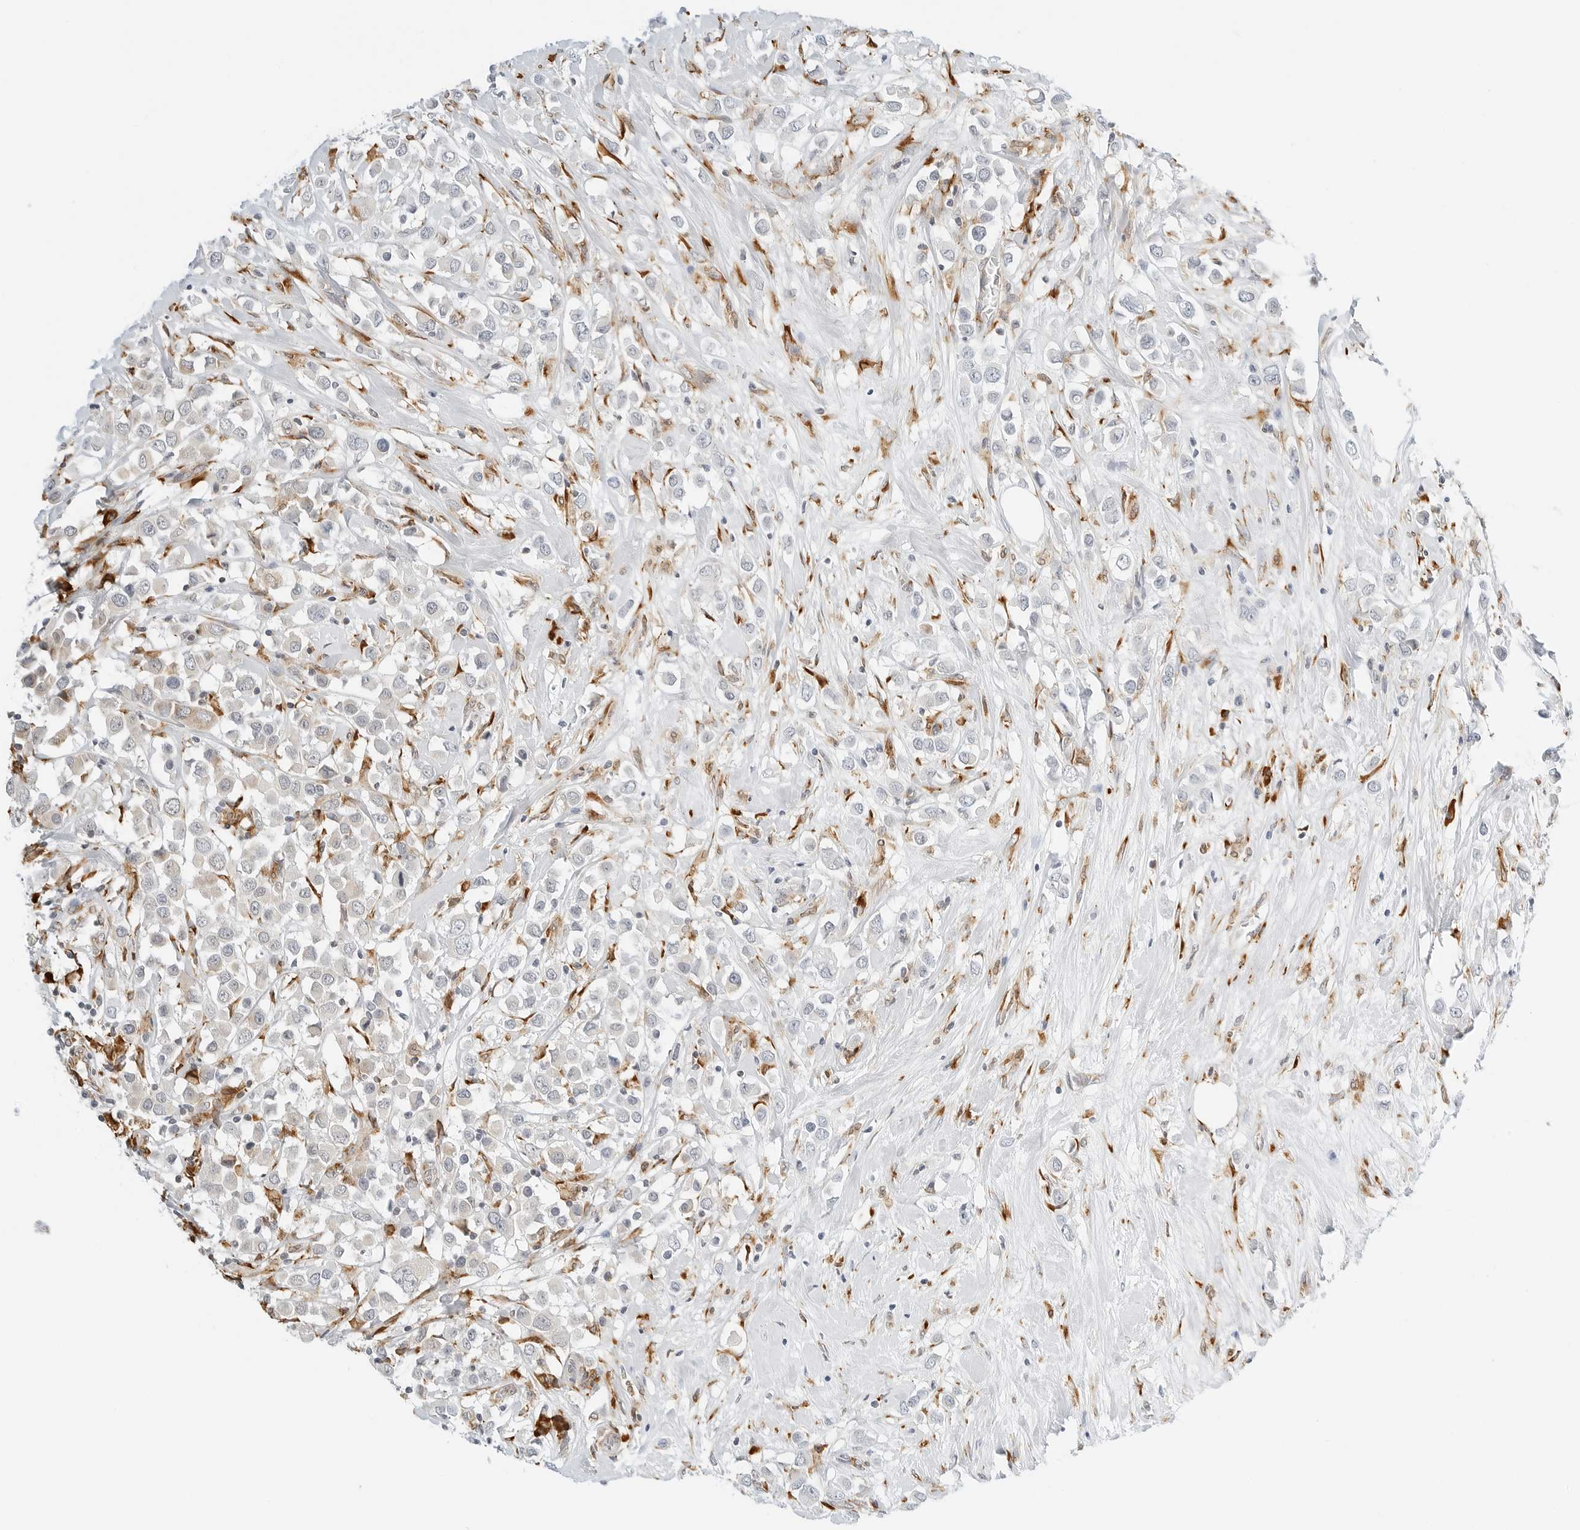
{"staining": {"intensity": "negative", "quantity": "none", "location": "none"}, "tissue": "breast cancer", "cell_type": "Tumor cells", "image_type": "cancer", "snomed": [{"axis": "morphology", "description": "Duct carcinoma"}, {"axis": "topography", "description": "Breast"}], "caption": "Tumor cells show no significant protein expression in breast intraductal carcinoma.", "gene": "THEM4", "patient": {"sex": "female", "age": 61}}